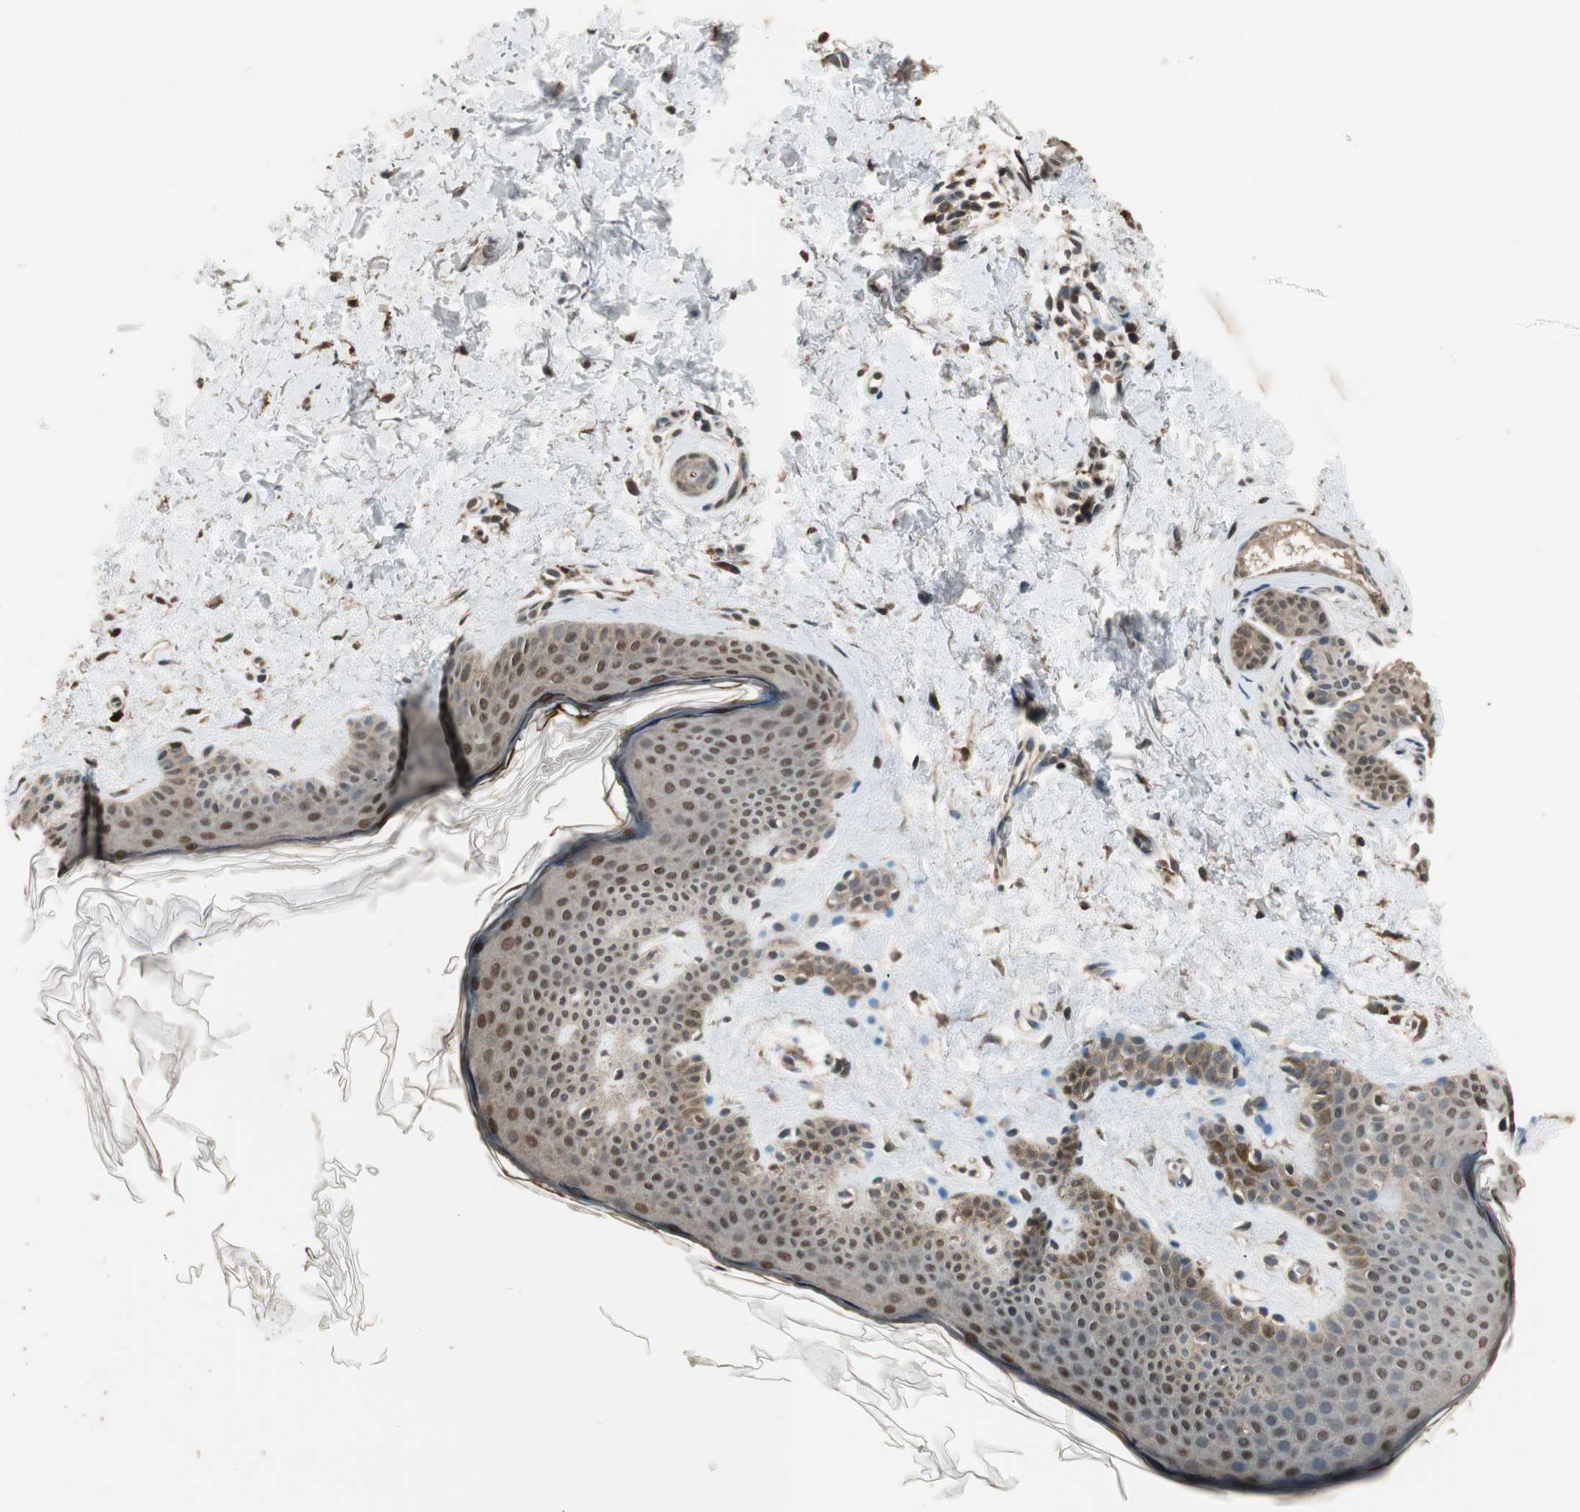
{"staining": {"intensity": "moderate", "quantity": ">75%", "location": "cytoplasmic/membranous"}, "tissue": "skin", "cell_type": "Fibroblasts", "image_type": "normal", "snomed": [{"axis": "morphology", "description": "Normal tissue, NOS"}, {"axis": "topography", "description": "Skin"}], "caption": "DAB (3,3'-diaminobenzidine) immunohistochemical staining of unremarkable human skin shows moderate cytoplasmic/membranous protein expression in approximately >75% of fibroblasts.", "gene": "USP5", "patient": {"sex": "female", "age": 56}}